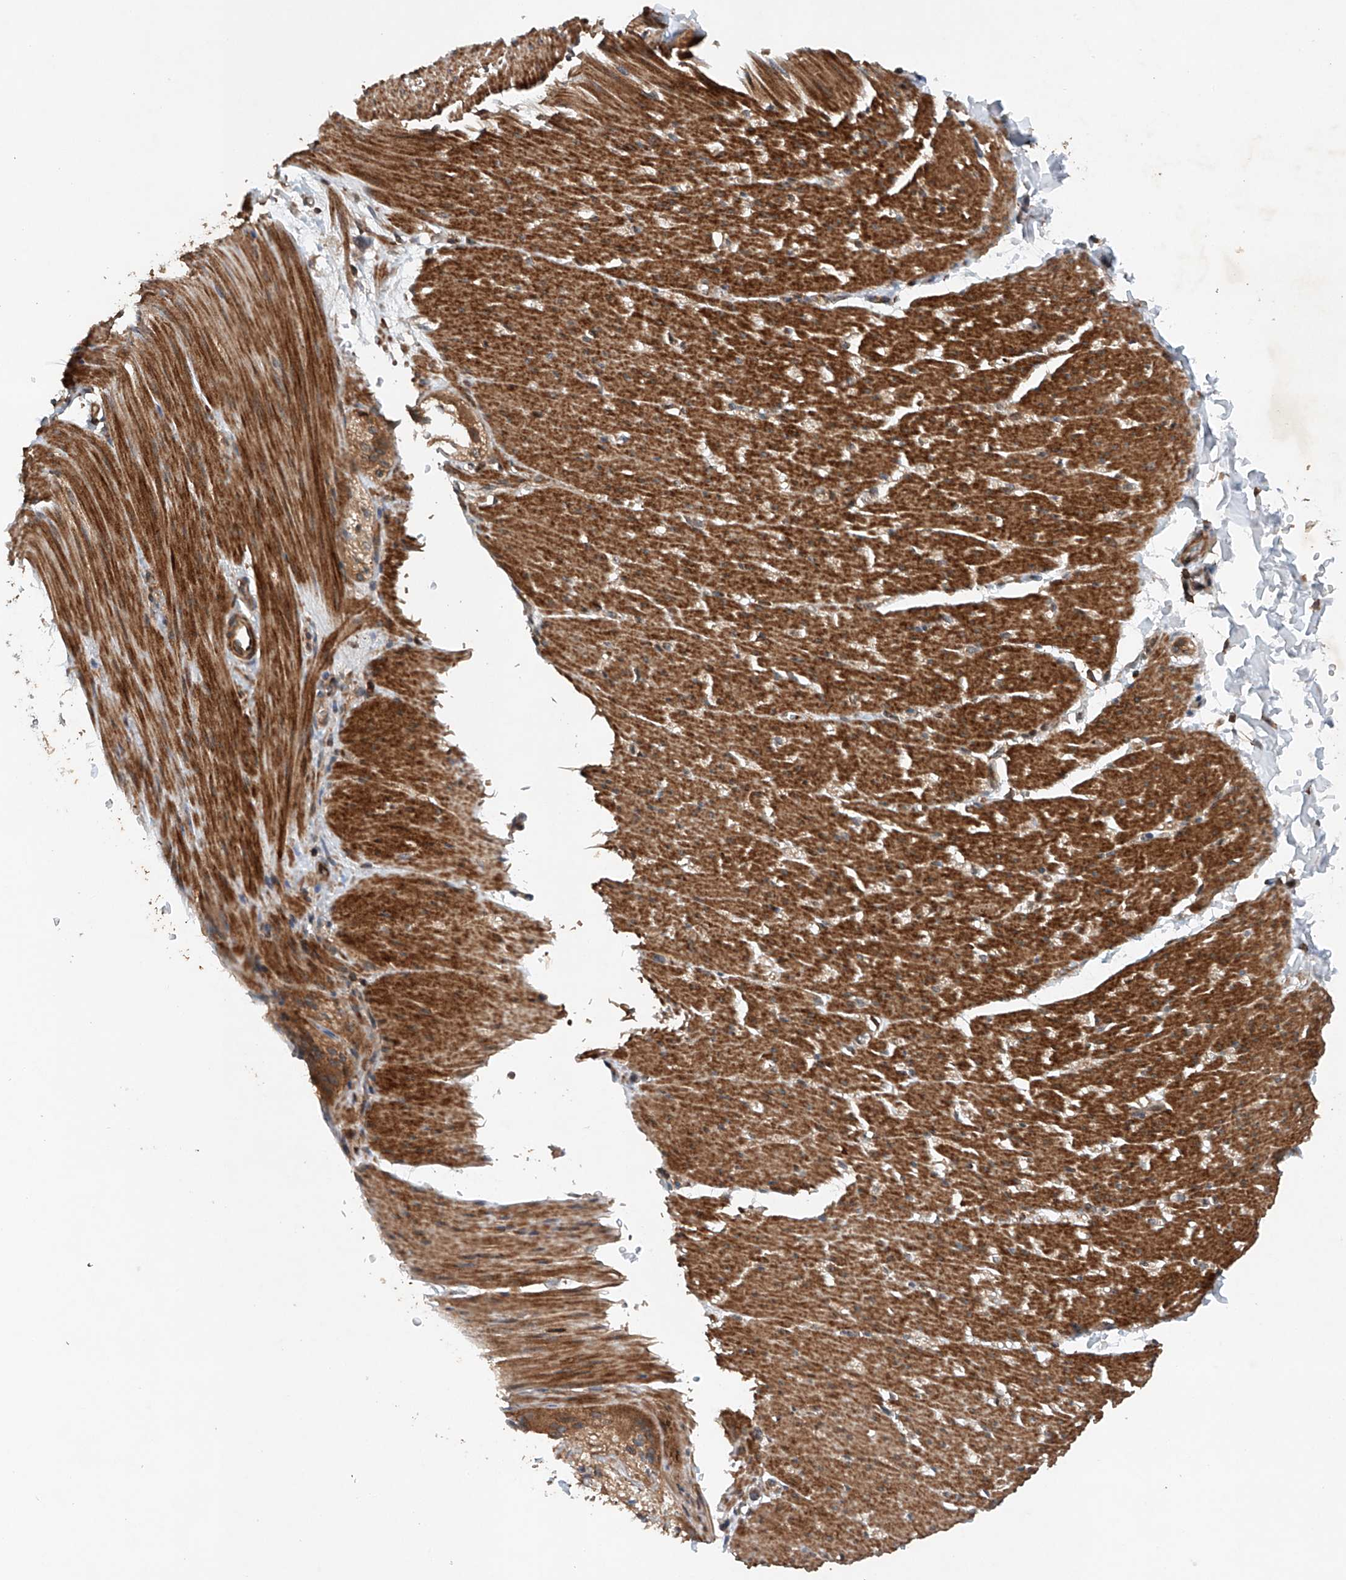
{"staining": {"intensity": "strong", "quantity": ">75%", "location": "cytoplasmic/membranous"}, "tissue": "smooth muscle", "cell_type": "Smooth muscle cells", "image_type": "normal", "snomed": [{"axis": "morphology", "description": "Normal tissue, NOS"}, {"axis": "morphology", "description": "Adenocarcinoma, NOS"}, {"axis": "topography", "description": "Colon"}, {"axis": "topography", "description": "Peripheral nerve tissue"}], "caption": "IHC histopathology image of unremarkable smooth muscle stained for a protein (brown), which reveals high levels of strong cytoplasmic/membranous expression in approximately >75% of smooth muscle cells.", "gene": "CEP85L", "patient": {"sex": "male", "age": 14}}